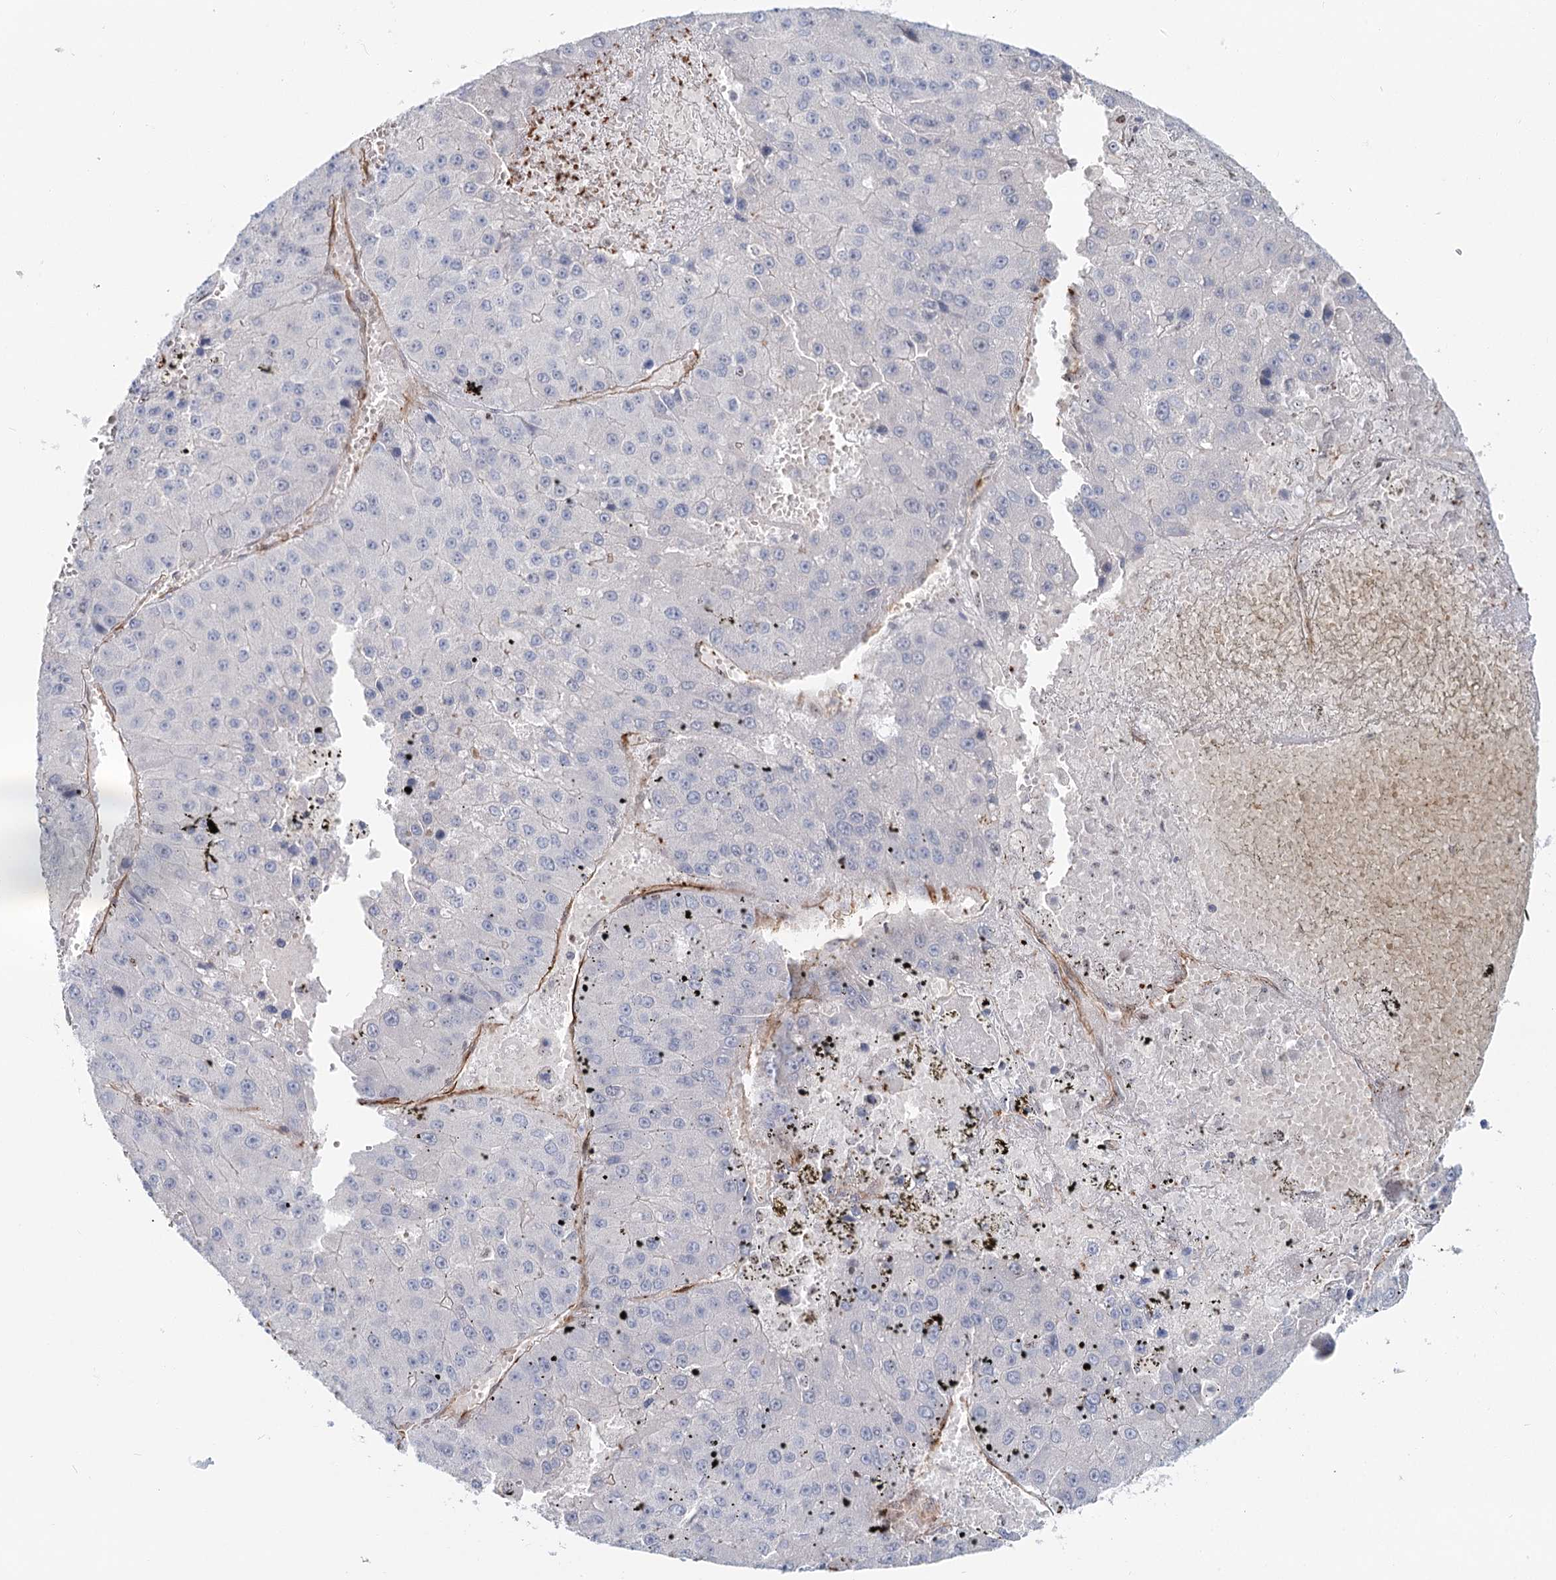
{"staining": {"intensity": "negative", "quantity": "none", "location": "none"}, "tissue": "liver cancer", "cell_type": "Tumor cells", "image_type": "cancer", "snomed": [{"axis": "morphology", "description": "Carcinoma, Hepatocellular, NOS"}, {"axis": "topography", "description": "Liver"}], "caption": "Human liver cancer (hepatocellular carcinoma) stained for a protein using immunohistochemistry (IHC) displays no staining in tumor cells.", "gene": "ZFYVE28", "patient": {"sex": "female", "age": 73}}